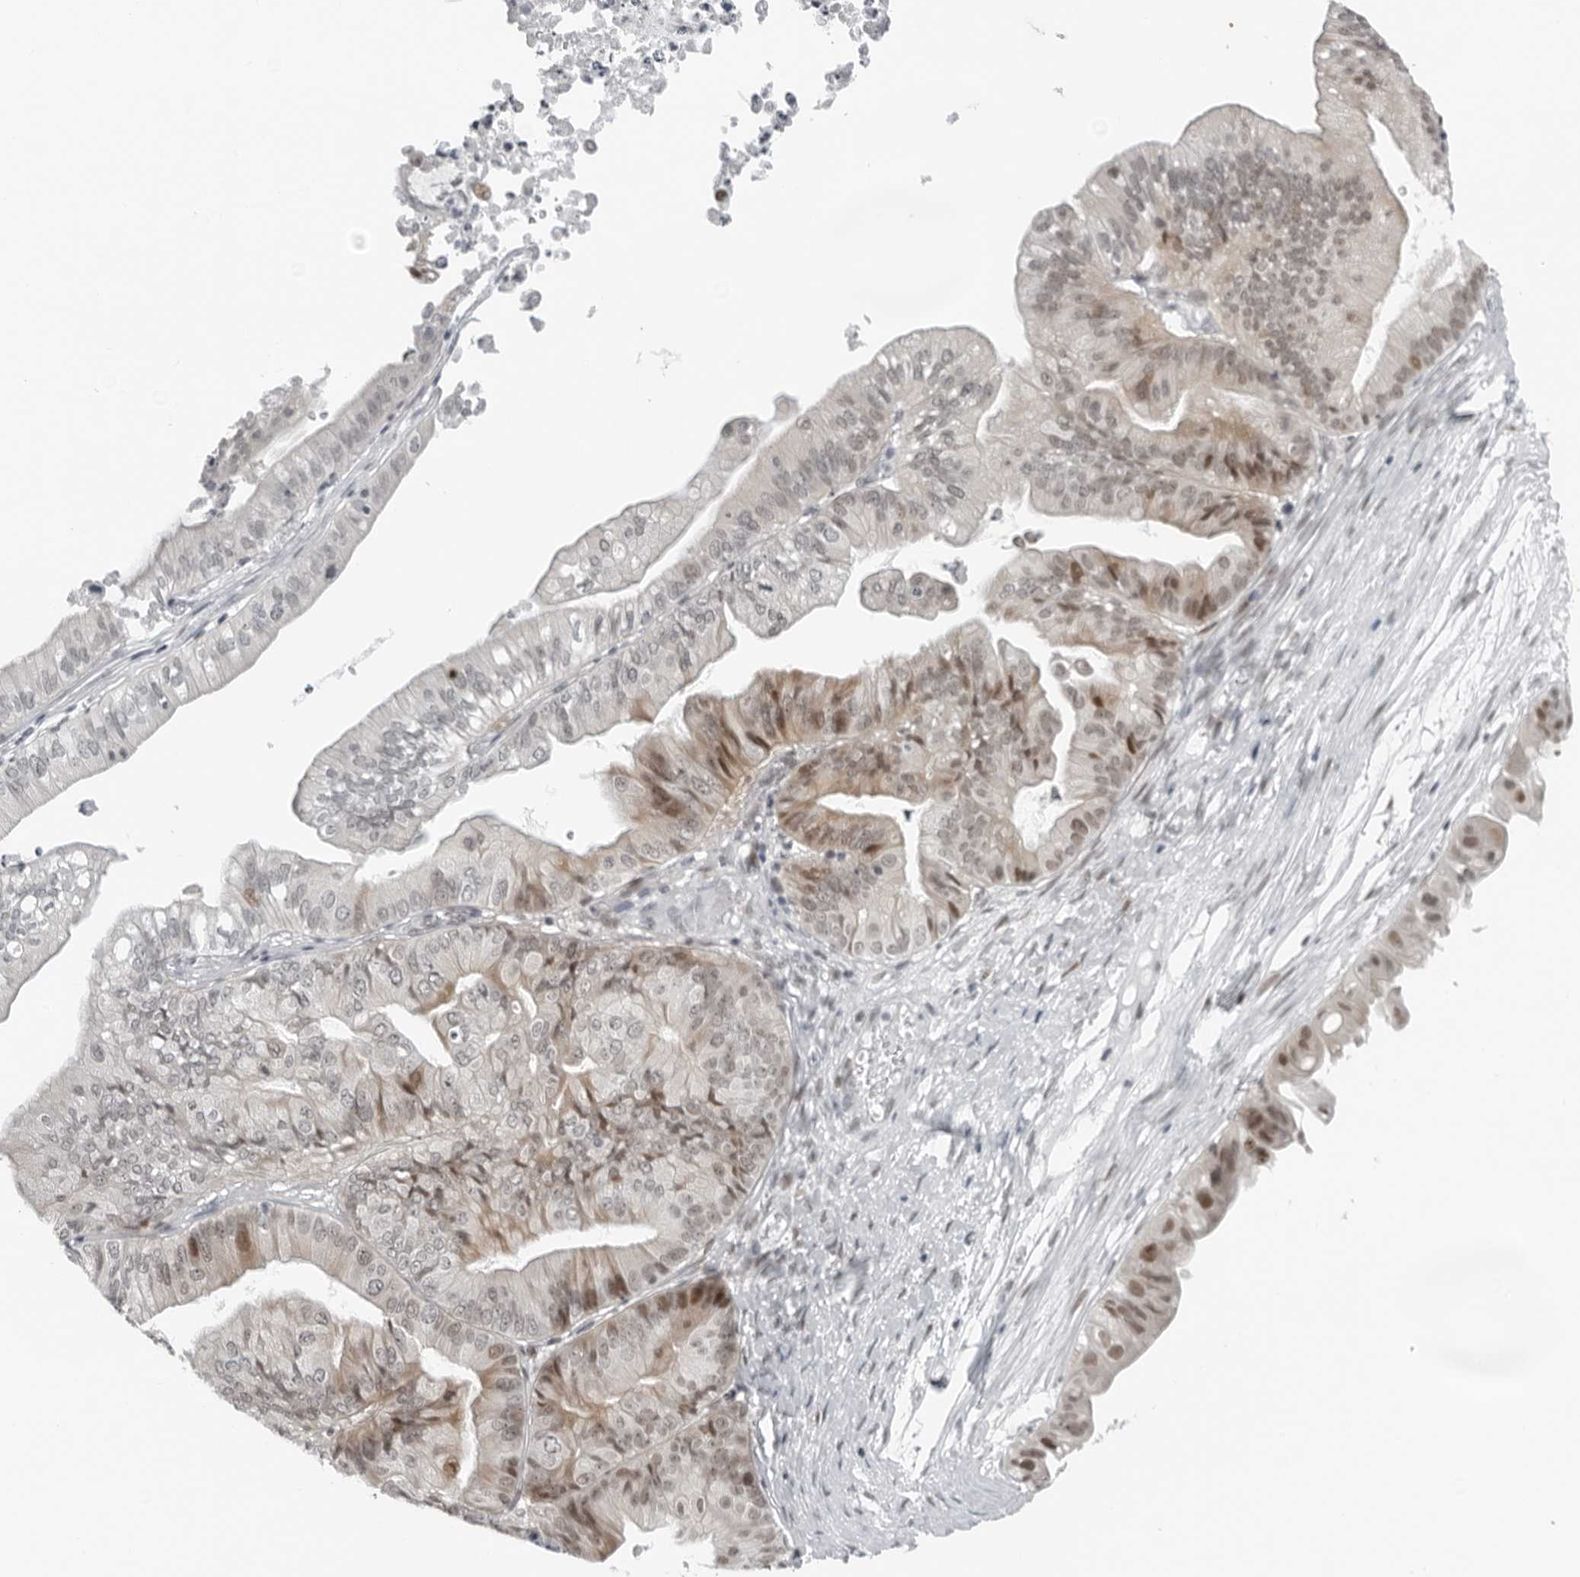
{"staining": {"intensity": "moderate", "quantity": "<25%", "location": "nuclear"}, "tissue": "ovarian cancer", "cell_type": "Tumor cells", "image_type": "cancer", "snomed": [{"axis": "morphology", "description": "Cystadenocarcinoma, mucinous, NOS"}, {"axis": "topography", "description": "Ovary"}], "caption": "IHC histopathology image of neoplastic tissue: mucinous cystadenocarcinoma (ovarian) stained using immunohistochemistry shows low levels of moderate protein expression localized specifically in the nuclear of tumor cells, appearing as a nuclear brown color.", "gene": "PPP1R42", "patient": {"sex": "female", "age": 61}}